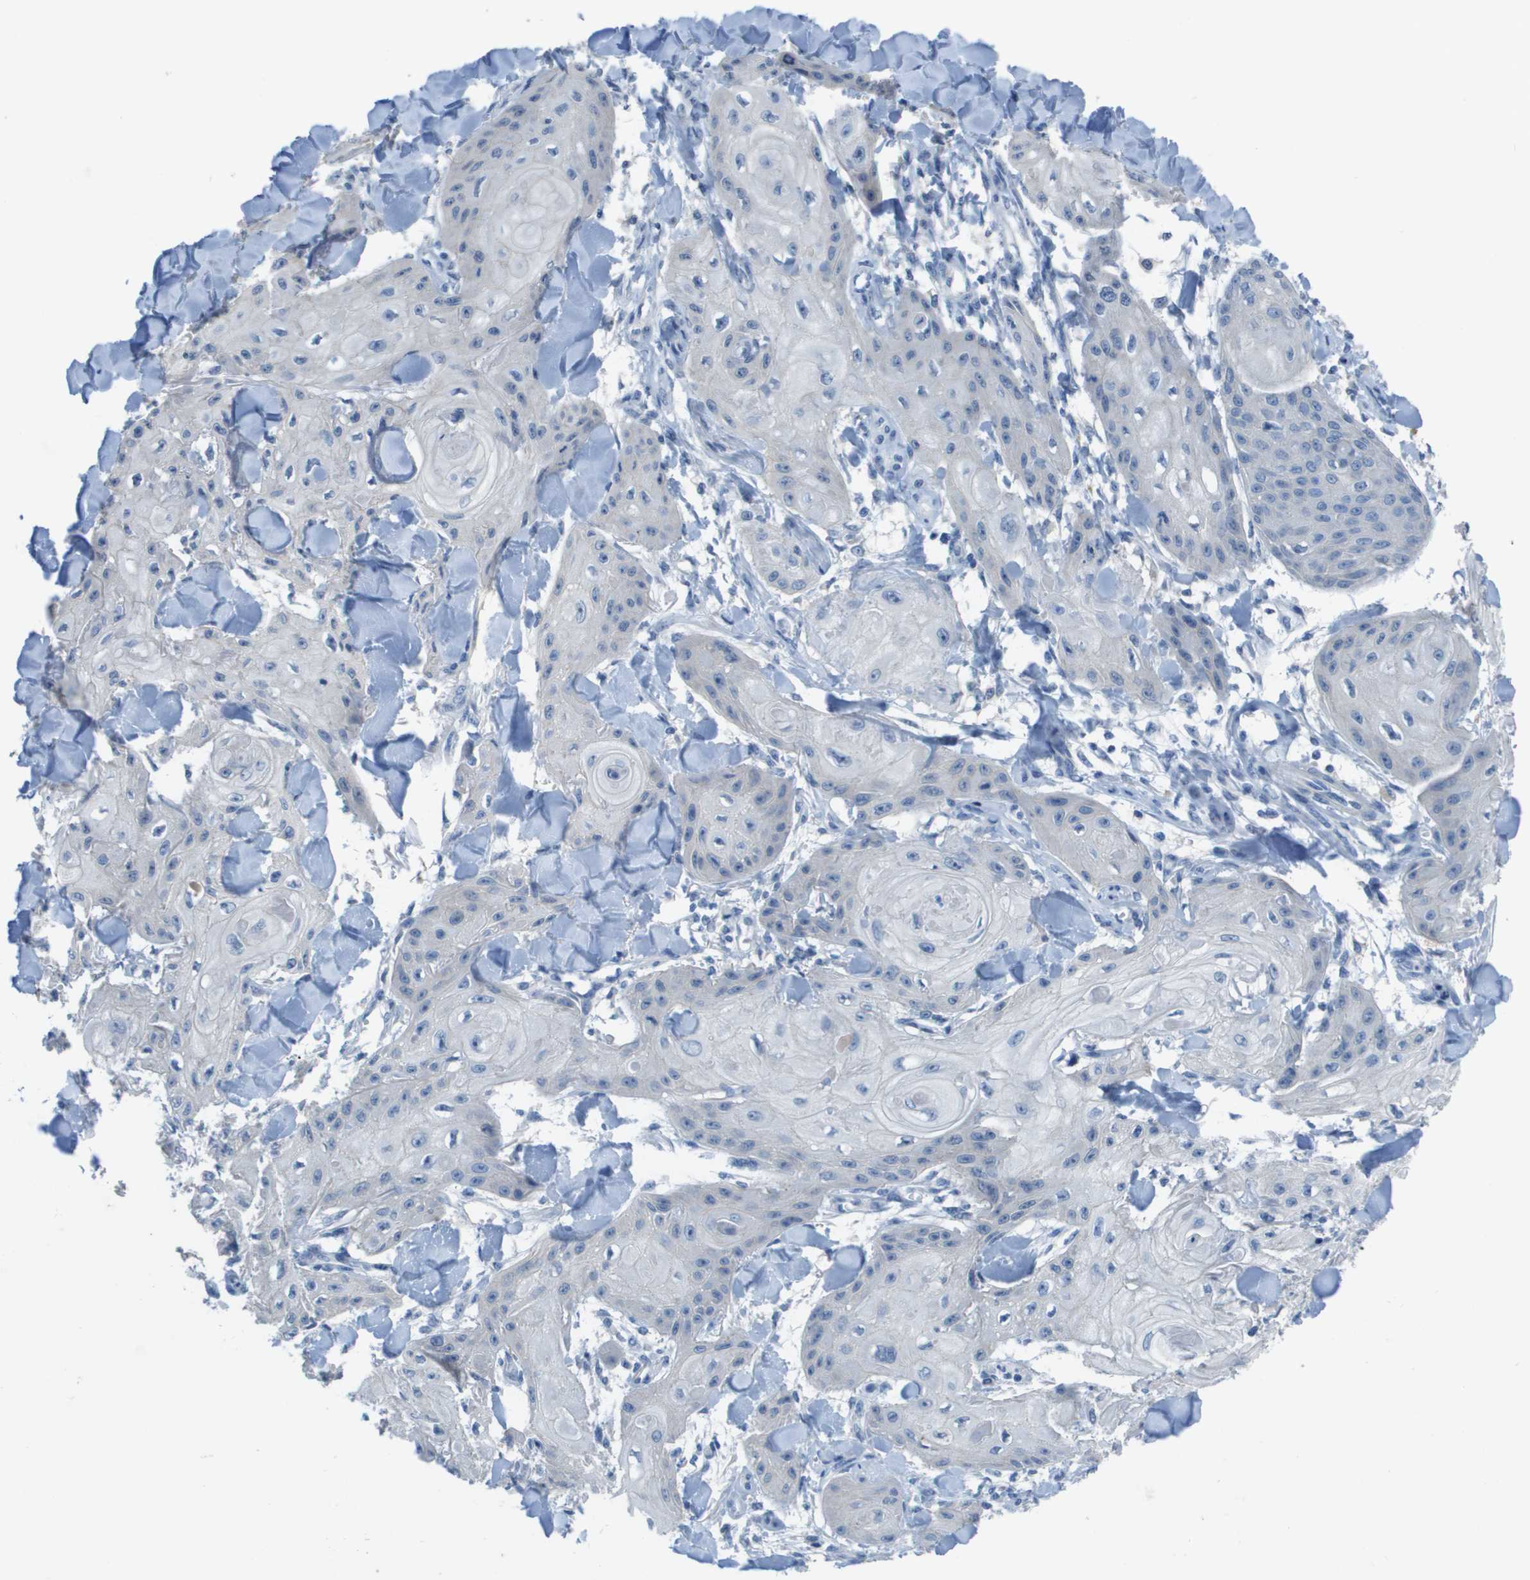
{"staining": {"intensity": "negative", "quantity": "none", "location": "none"}, "tissue": "skin cancer", "cell_type": "Tumor cells", "image_type": "cancer", "snomed": [{"axis": "morphology", "description": "Squamous cell carcinoma, NOS"}, {"axis": "topography", "description": "Skin"}], "caption": "Image shows no significant protein staining in tumor cells of skin cancer (squamous cell carcinoma). Nuclei are stained in blue.", "gene": "NCS1", "patient": {"sex": "male", "age": 74}}